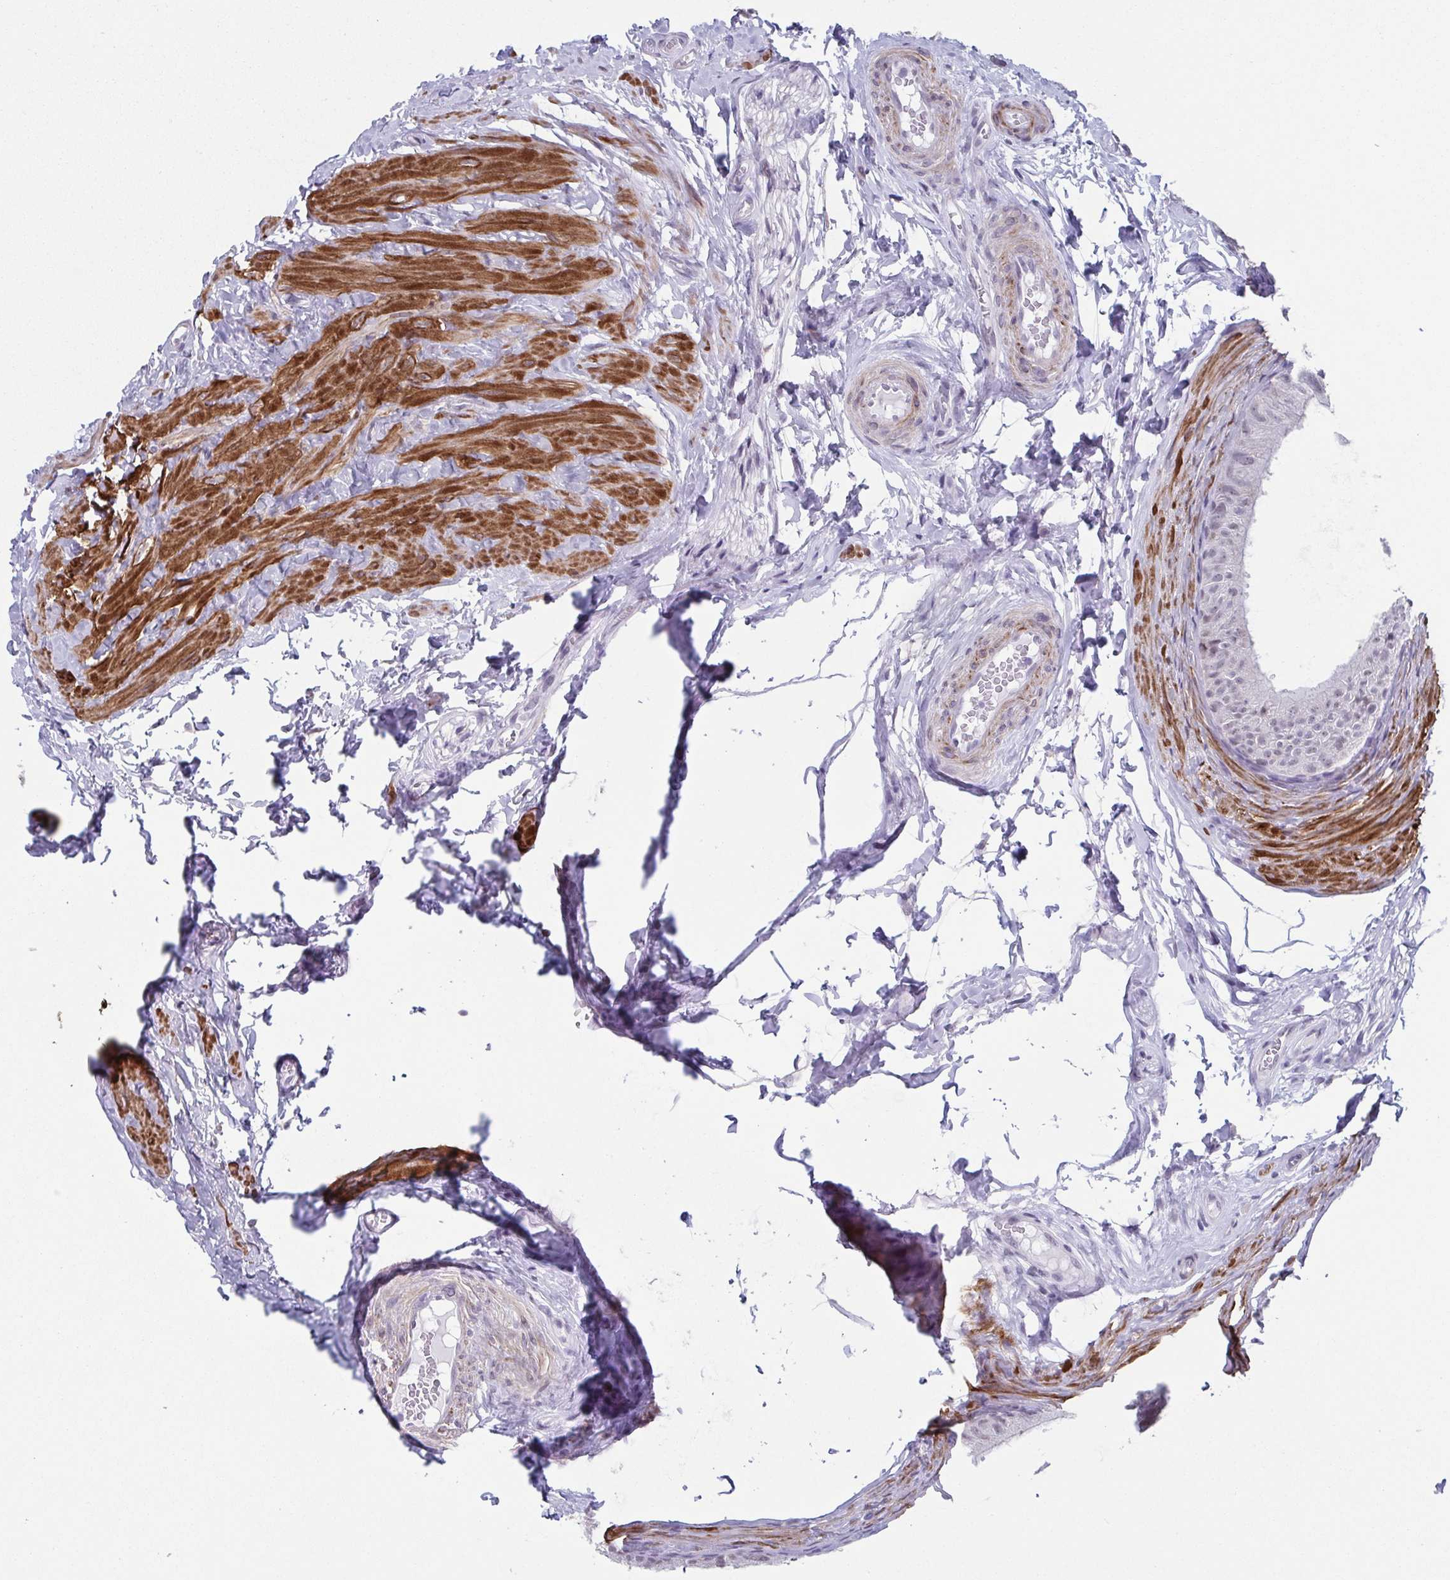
{"staining": {"intensity": "moderate", "quantity": "<25%", "location": "nuclear"}, "tissue": "epididymis", "cell_type": "Glandular cells", "image_type": "normal", "snomed": [{"axis": "morphology", "description": "Normal tissue, NOS"}, {"axis": "topography", "description": "Epididymis, spermatic cord, NOS"}, {"axis": "topography", "description": "Epididymis"}, {"axis": "topography", "description": "Peripheral nerve tissue"}], "caption": "Epididymis stained with DAB (3,3'-diaminobenzidine) IHC reveals low levels of moderate nuclear positivity in approximately <25% of glandular cells.", "gene": "TMEM92", "patient": {"sex": "male", "age": 29}}